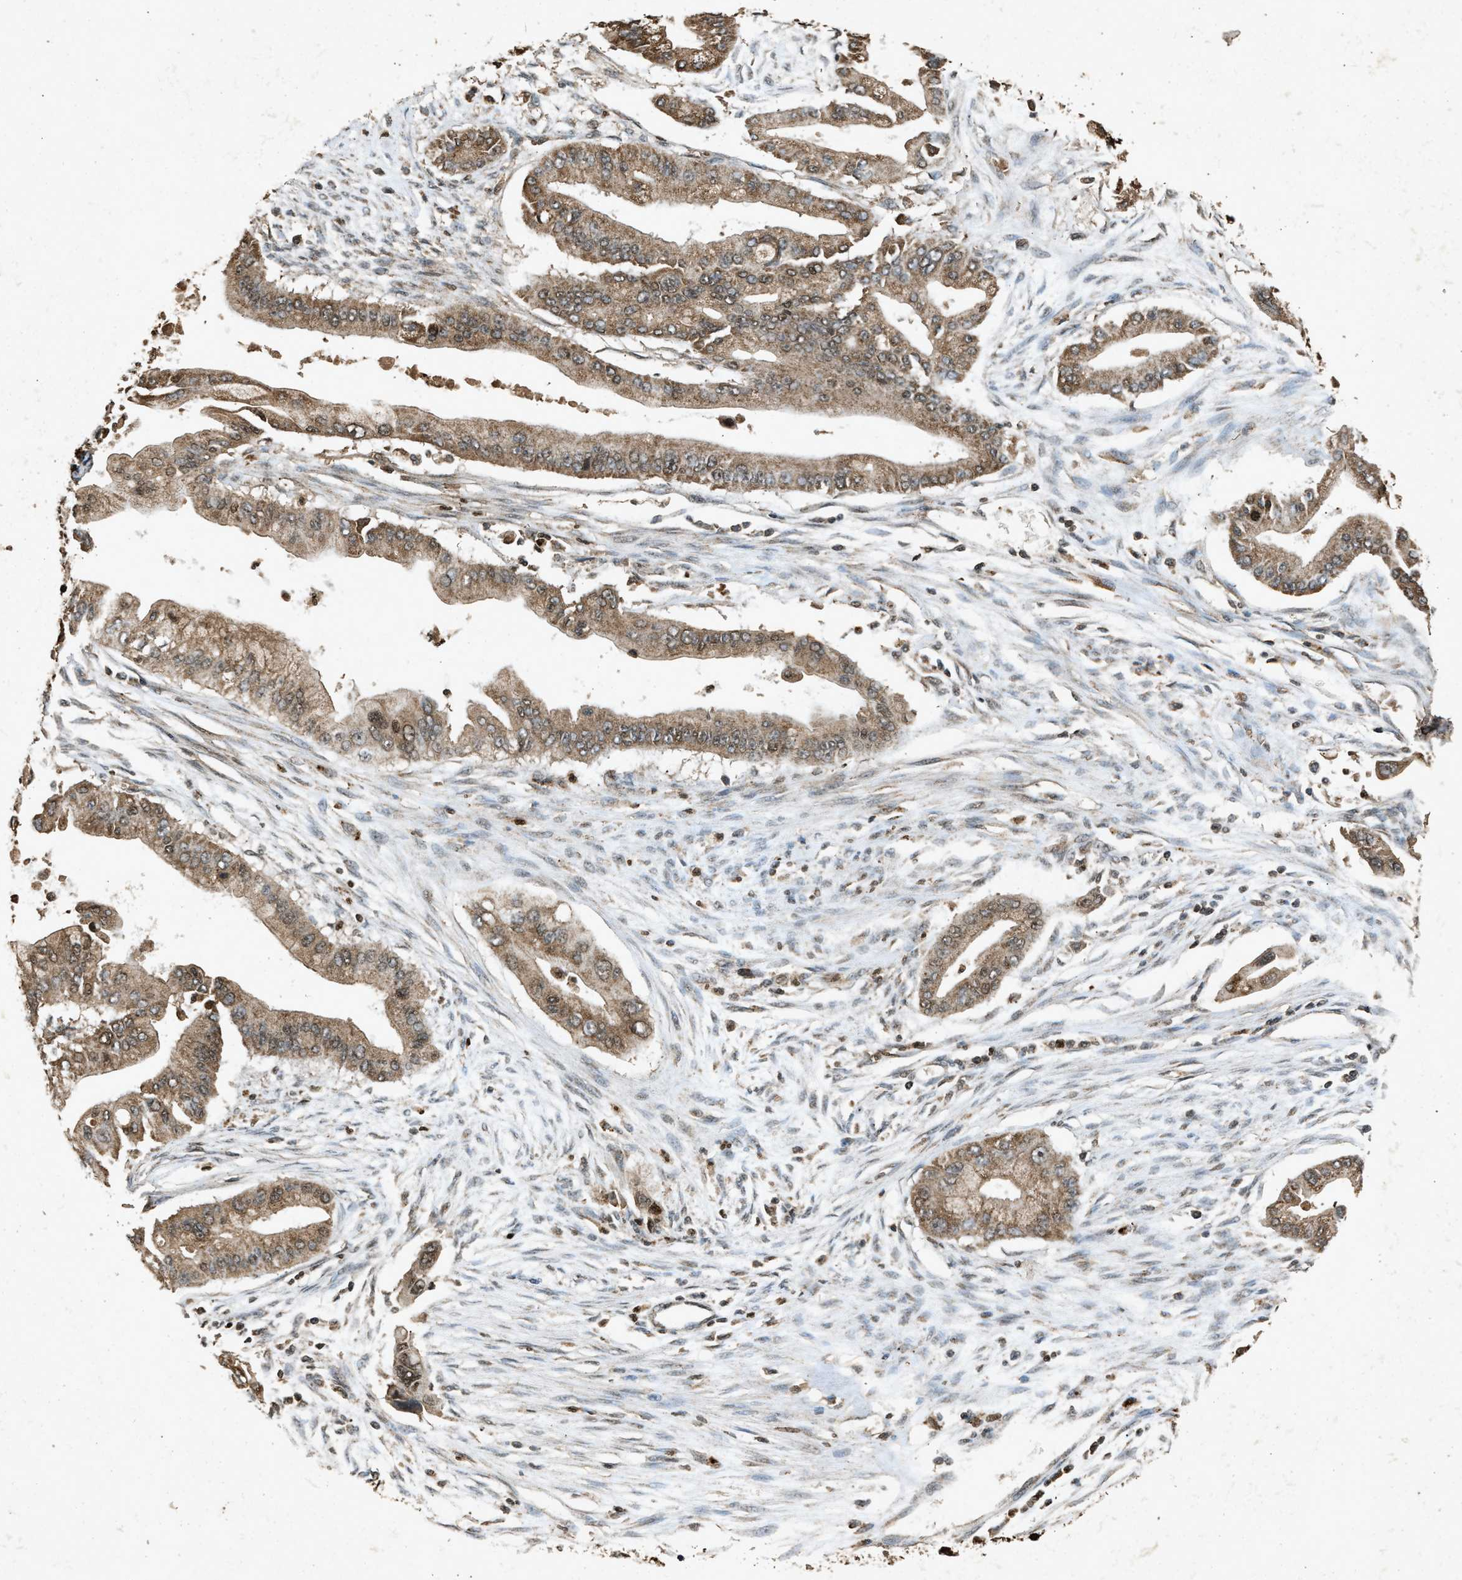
{"staining": {"intensity": "moderate", "quantity": ">75%", "location": "cytoplasmic/membranous,nuclear"}, "tissue": "pancreatic cancer", "cell_type": "Tumor cells", "image_type": "cancer", "snomed": [{"axis": "morphology", "description": "Adenocarcinoma, NOS"}, {"axis": "topography", "description": "Pancreas"}], "caption": "Brown immunohistochemical staining in pancreatic cancer (adenocarcinoma) shows moderate cytoplasmic/membranous and nuclear positivity in approximately >75% of tumor cells. The protein is shown in brown color, while the nuclei are stained blue.", "gene": "OAS1", "patient": {"sex": "male", "age": 59}}